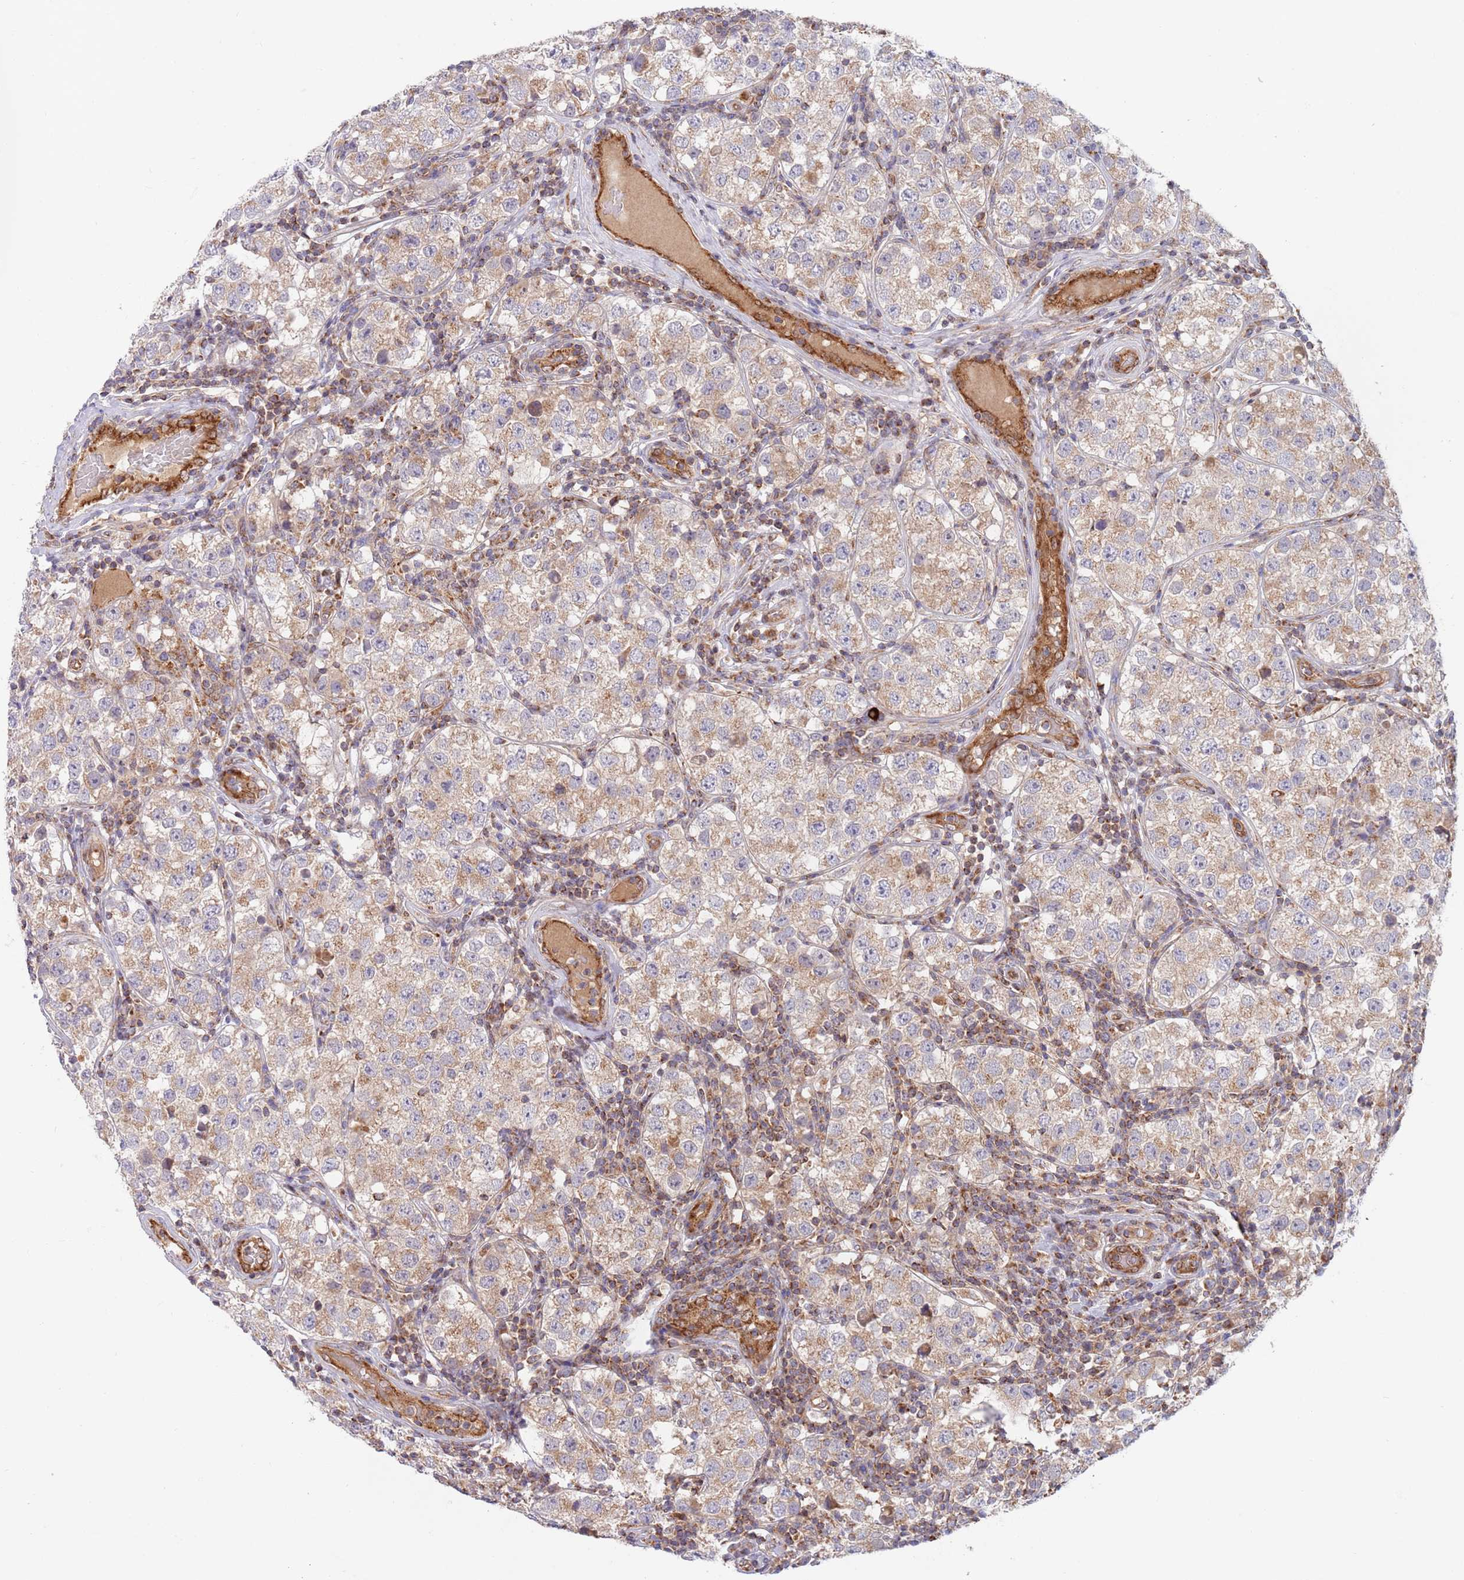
{"staining": {"intensity": "weak", "quantity": ">75%", "location": "cytoplasmic/membranous"}, "tissue": "testis cancer", "cell_type": "Tumor cells", "image_type": "cancer", "snomed": [{"axis": "morphology", "description": "Seminoma, NOS"}, {"axis": "topography", "description": "Testis"}], "caption": "Testis cancer stained with immunohistochemistry exhibits weak cytoplasmic/membranous expression in about >75% of tumor cells.", "gene": "GUK1", "patient": {"sex": "male", "age": 34}}